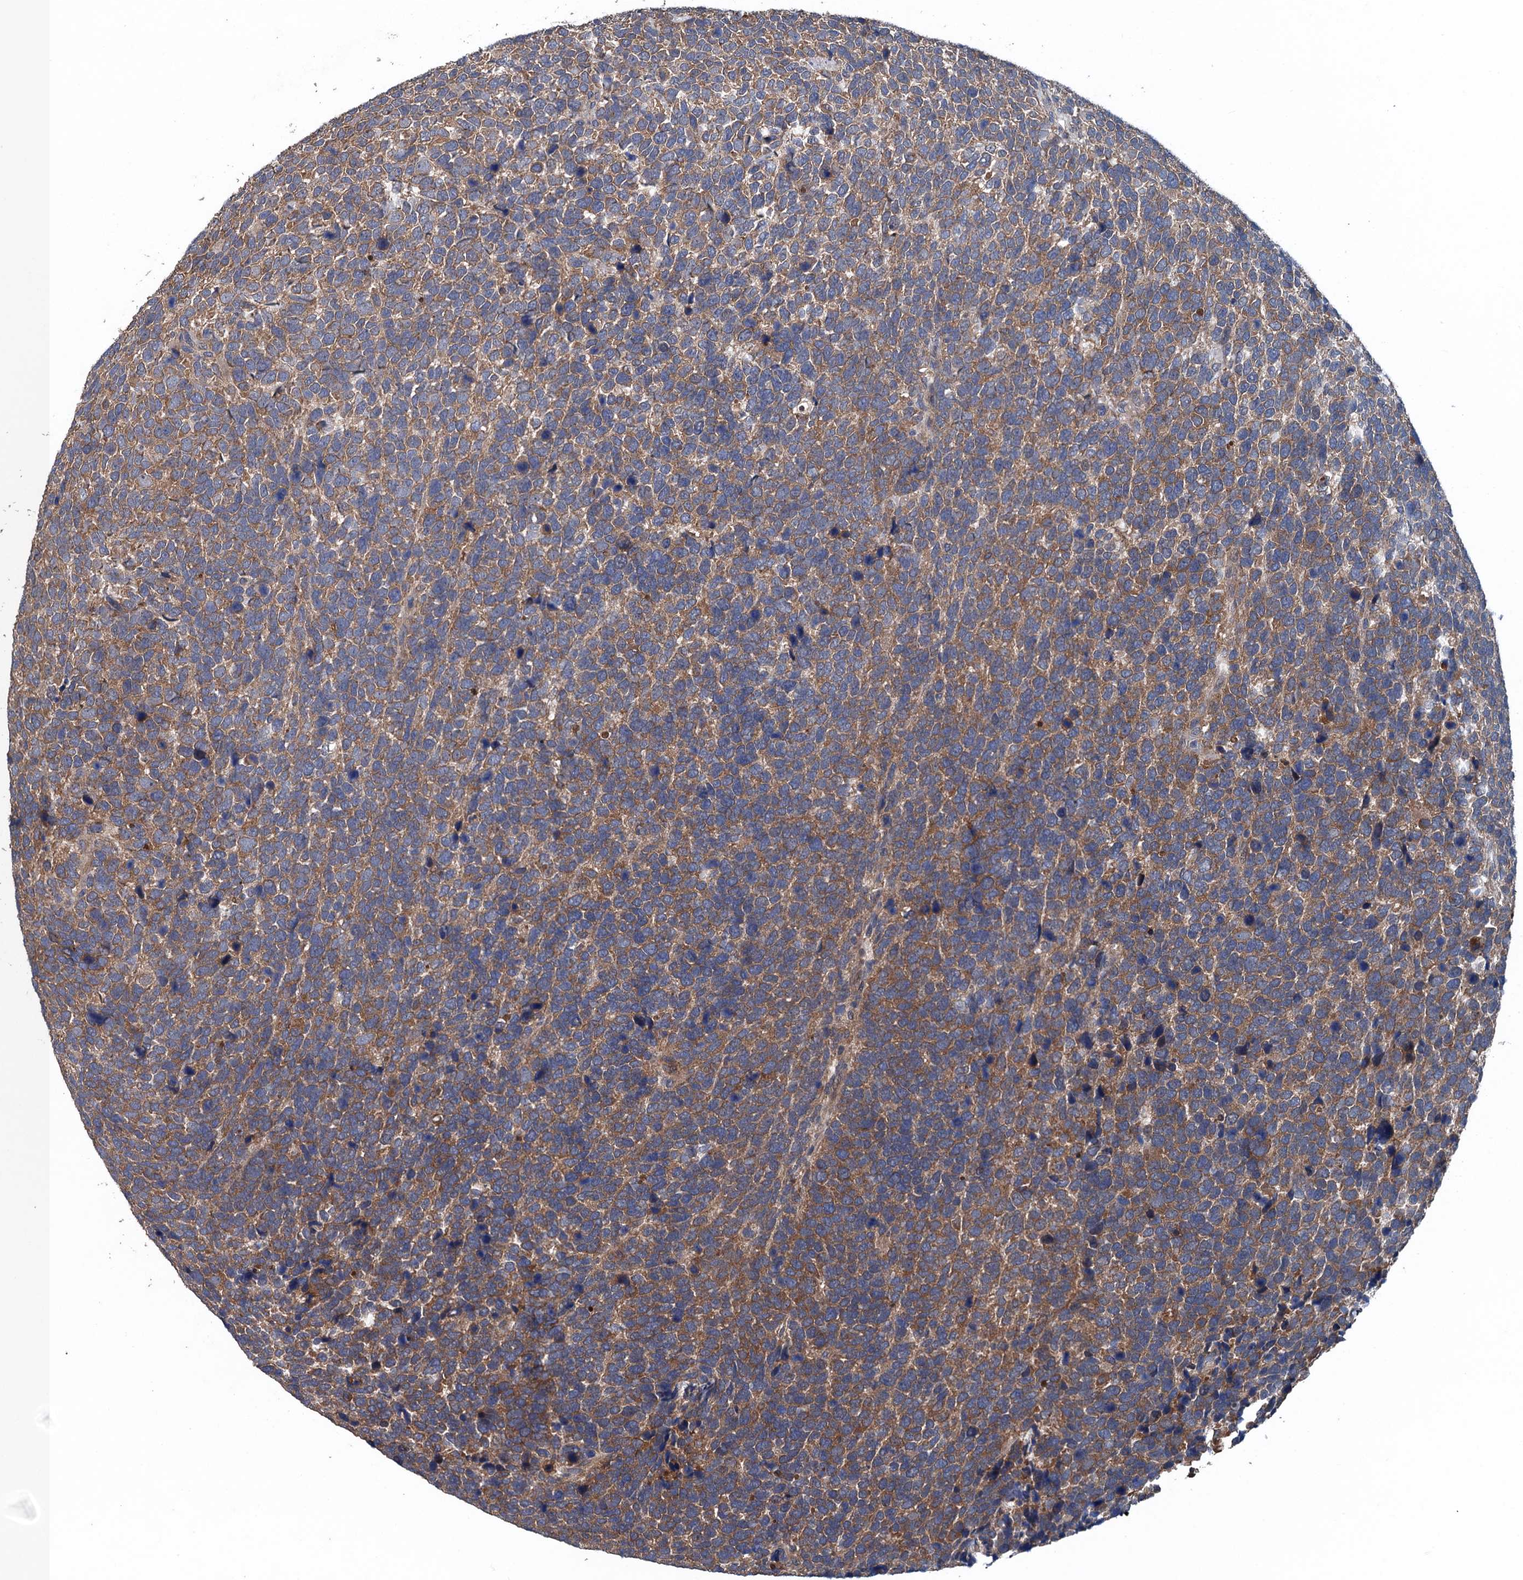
{"staining": {"intensity": "moderate", "quantity": ">75%", "location": "cytoplasmic/membranous"}, "tissue": "urothelial cancer", "cell_type": "Tumor cells", "image_type": "cancer", "snomed": [{"axis": "morphology", "description": "Urothelial carcinoma, High grade"}, {"axis": "topography", "description": "Urinary bladder"}], "caption": "Urothelial cancer stained for a protein exhibits moderate cytoplasmic/membranous positivity in tumor cells.", "gene": "BLTP3B", "patient": {"sex": "female", "age": 82}}